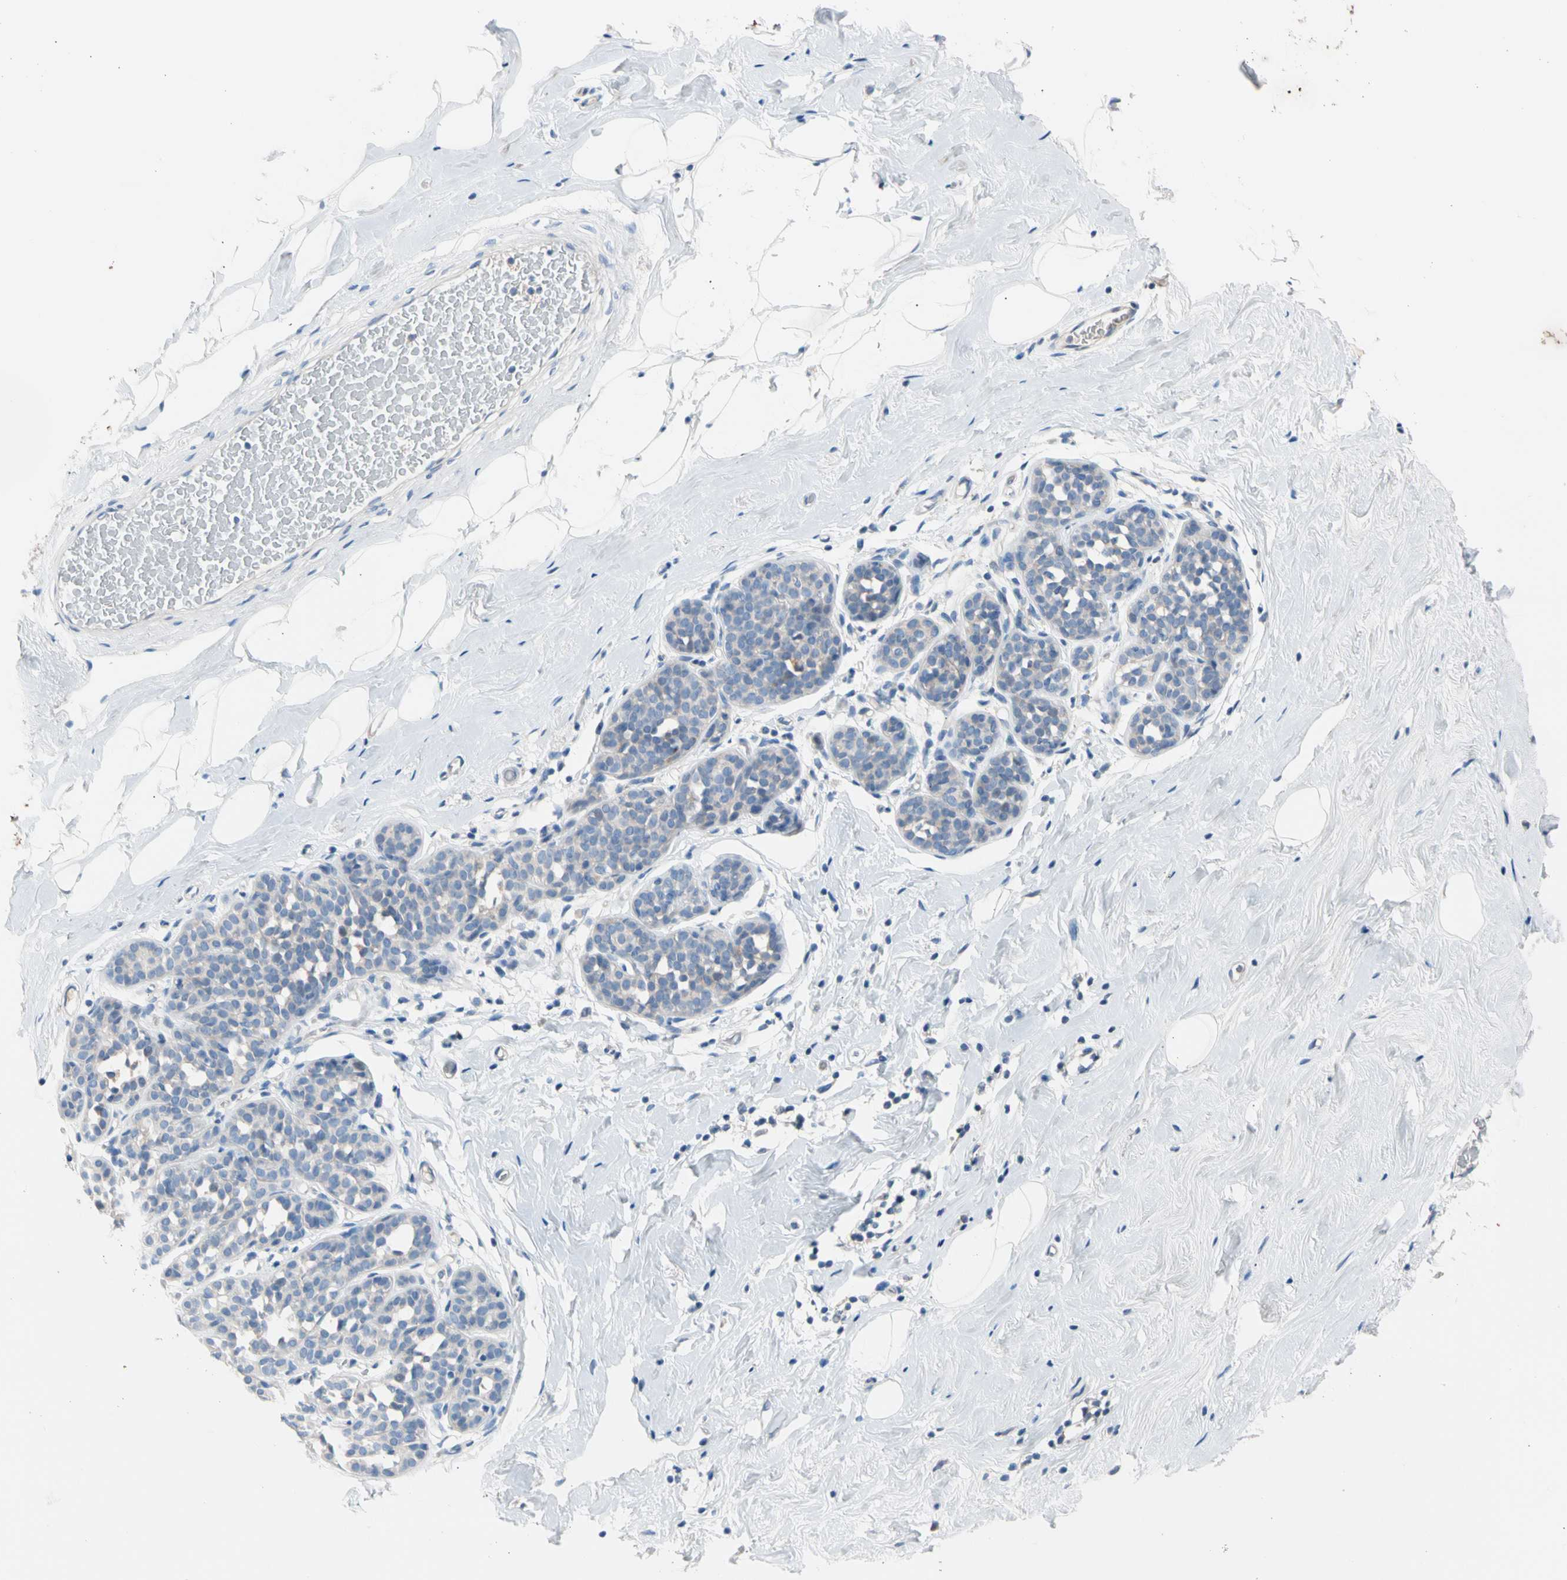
{"staining": {"intensity": "negative", "quantity": "none", "location": "none"}, "tissue": "breast", "cell_type": "Adipocytes", "image_type": "normal", "snomed": [{"axis": "morphology", "description": "Normal tissue, NOS"}, {"axis": "topography", "description": "Breast"}], "caption": "Immunohistochemical staining of unremarkable human breast exhibits no significant expression in adipocytes.", "gene": "CASQ1", "patient": {"sex": "female", "age": 75}}